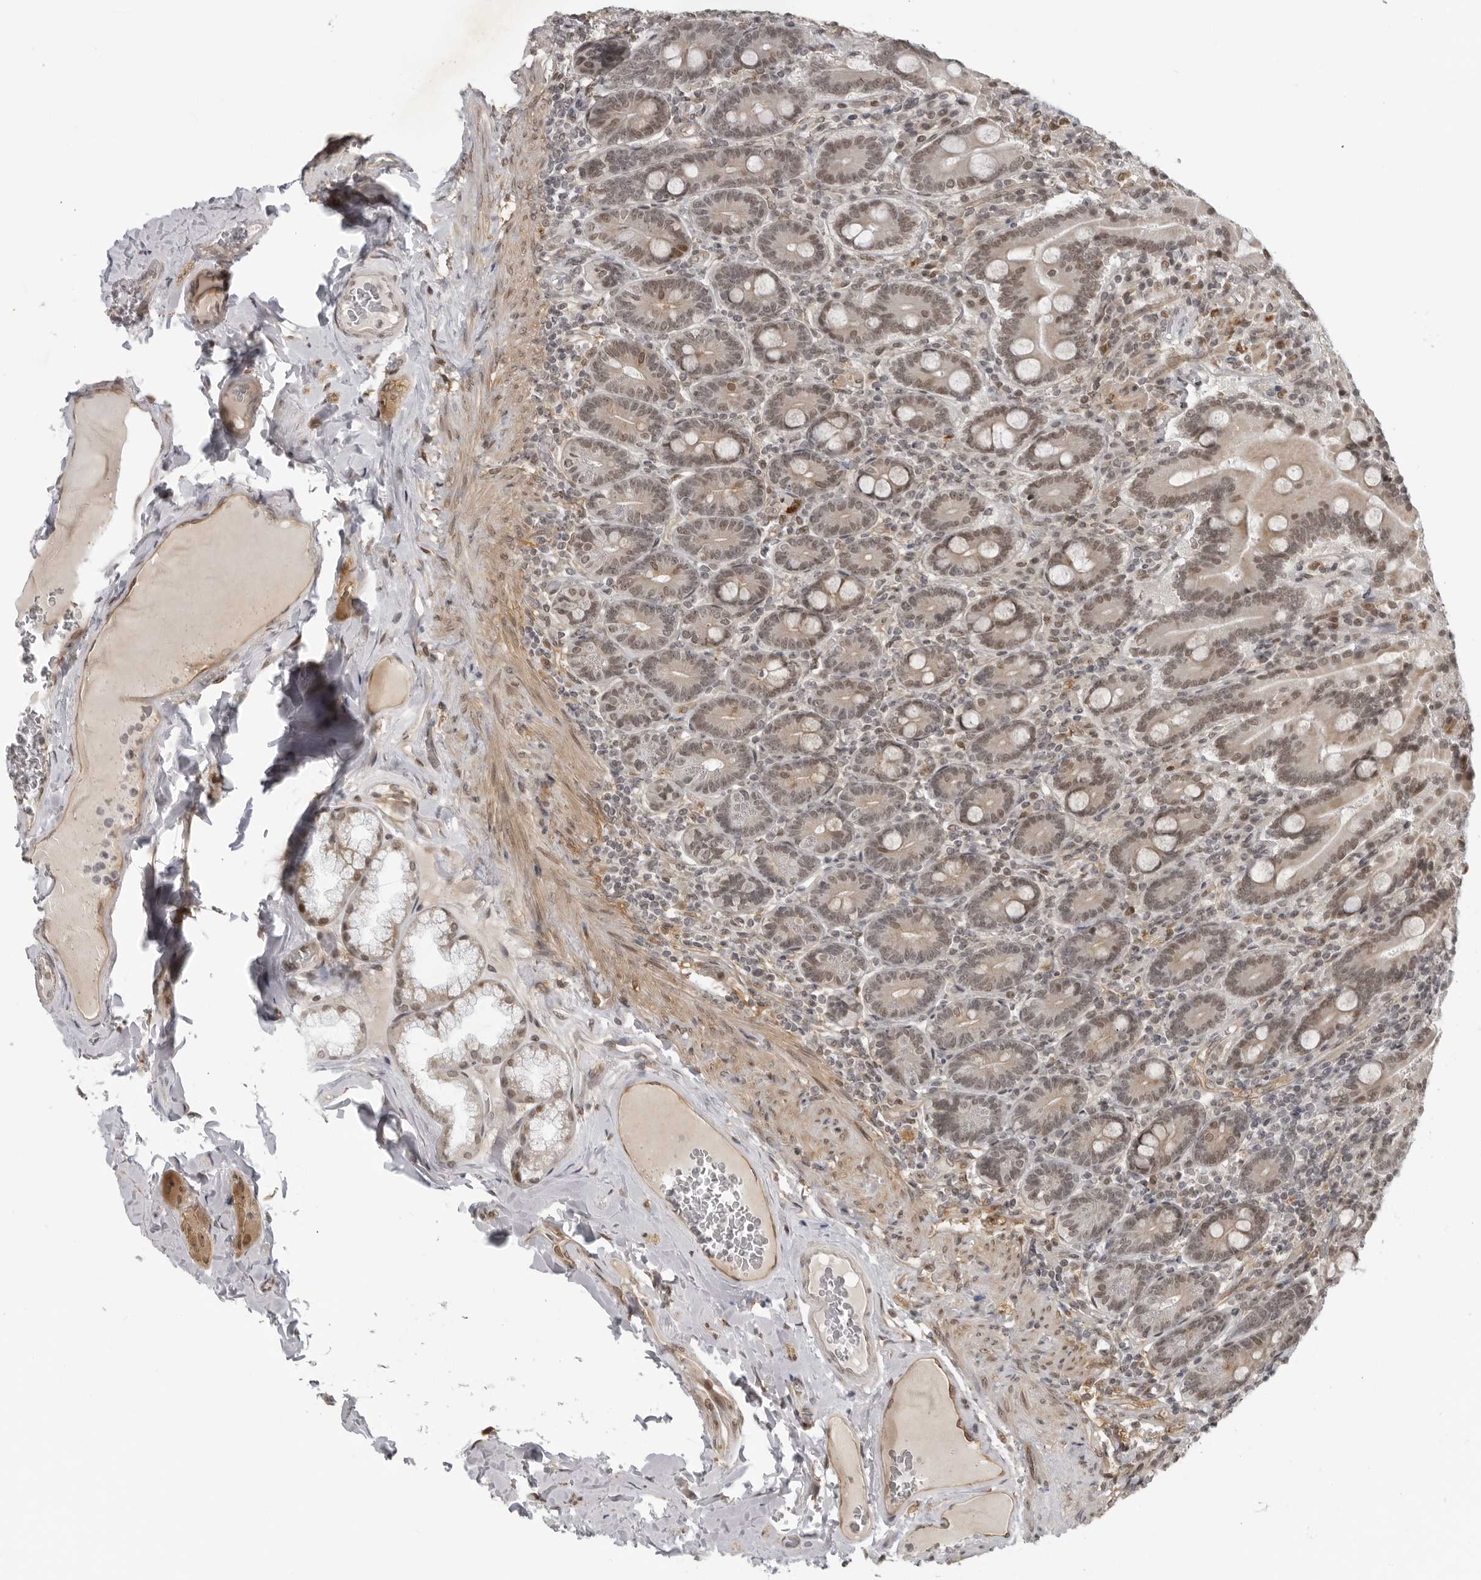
{"staining": {"intensity": "moderate", "quantity": ">75%", "location": "cytoplasmic/membranous,nuclear"}, "tissue": "duodenum", "cell_type": "Glandular cells", "image_type": "normal", "snomed": [{"axis": "morphology", "description": "Normal tissue, NOS"}, {"axis": "topography", "description": "Duodenum"}], "caption": "Duodenum was stained to show a protein in brown. There is medium levels of moderate cytoplasmic/membranous,nuclear expression in approximately >75% of glandular cells.", "gene": "MAF", "patient": {"sex": "female", "age": 62}}